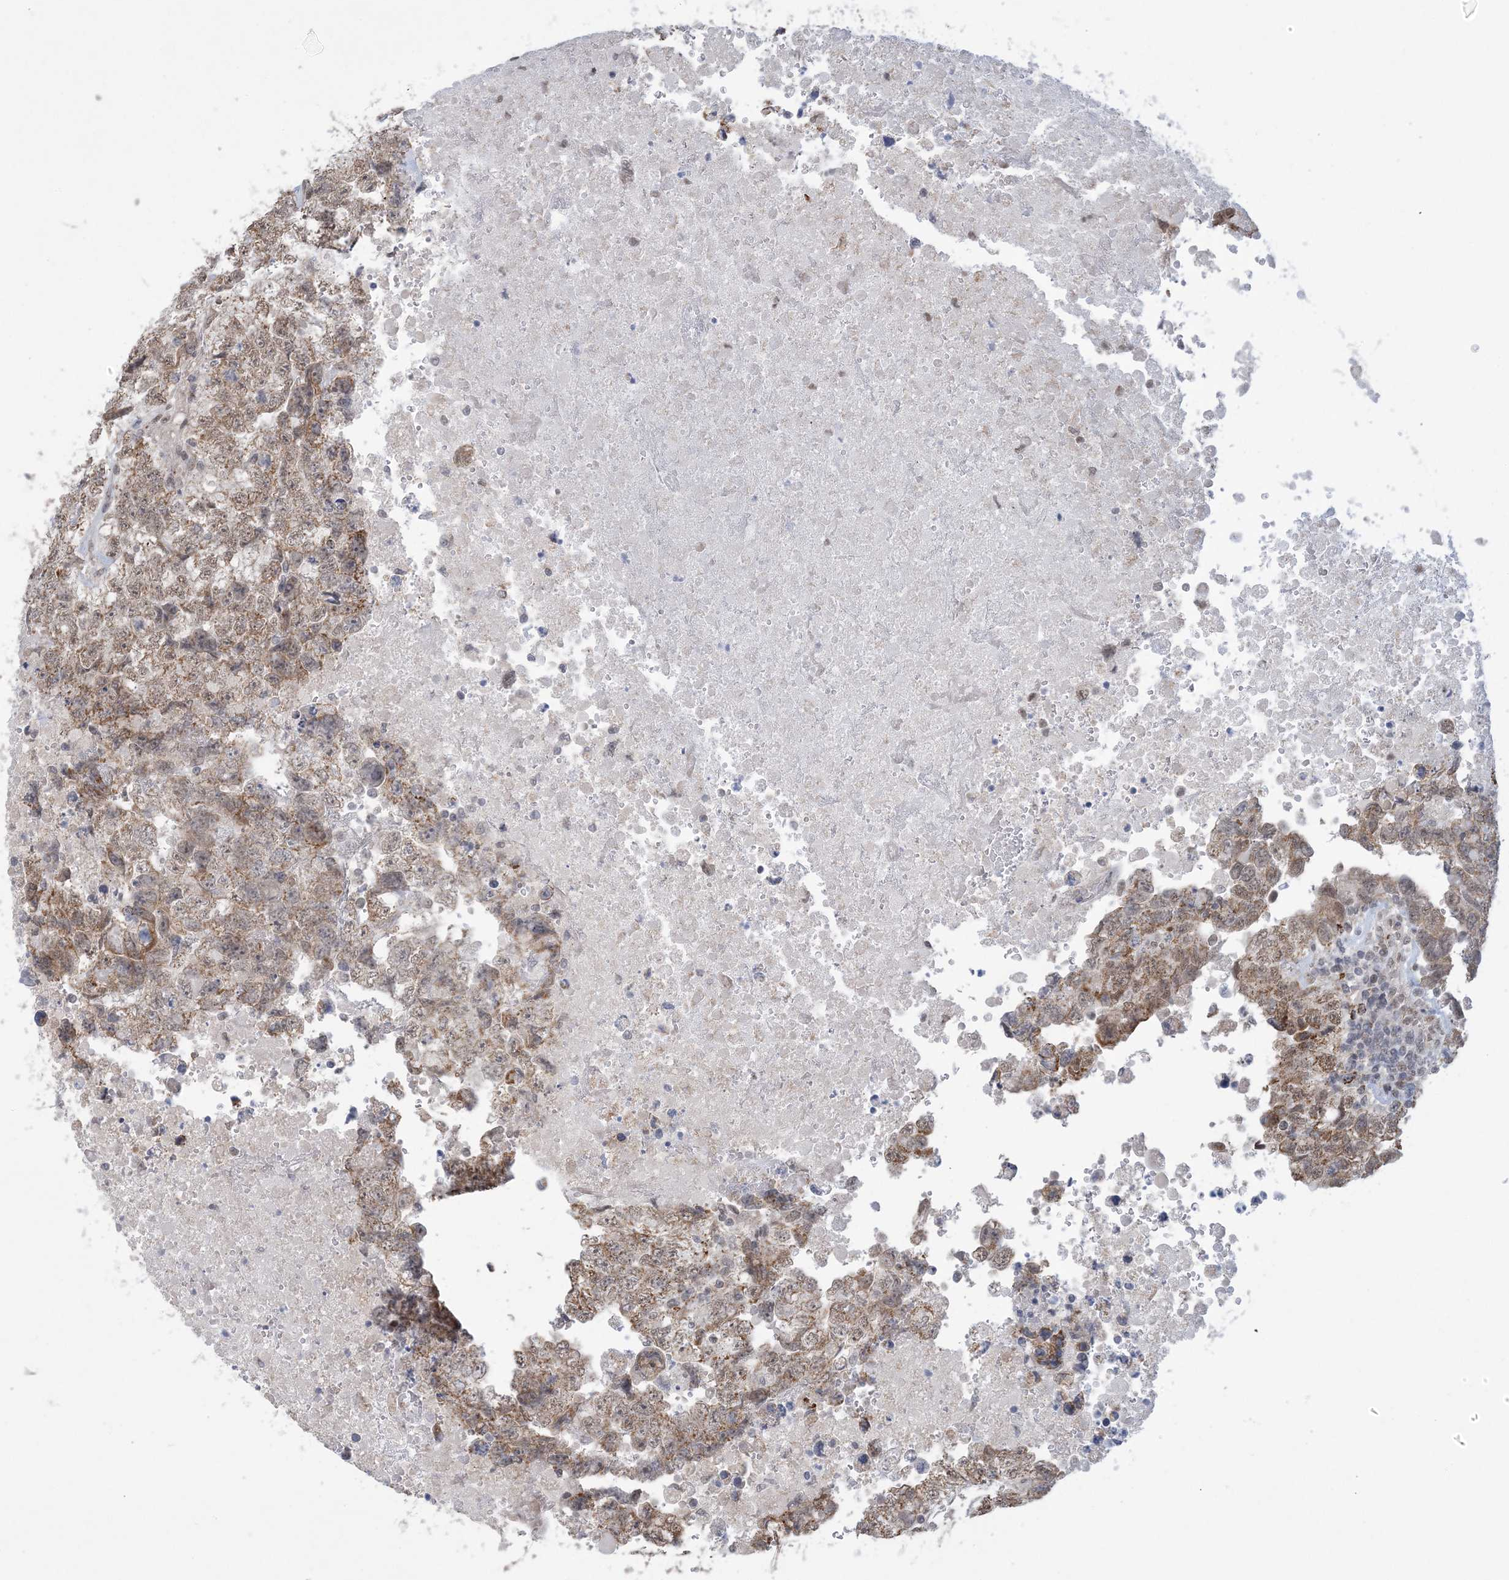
{"staining": {"intensity": "moderate", "quantity": ">75%", "location": "cytoplasmic/membranous,nuclear"}, "tissue": "testis cancer", "cell_type": "Tumor cells", "image_type": "cancer", "snomed": [{"axis": "morphology", "description": "Carcinoma, Embryonal, NOS"}, {"axis": "topography", "description": "Testis"}], "caption": "High-magnification brightfield microscopy of testis cancer stained with DAB (brown) and counterstained with hematoxylin (blue). tumor cells exhibit moderate cytoplasmic/membranous and nuclear staining is appreciated in approximately>75% of cells.", "gene": "TRMT10C", "patient": {"sex": "male", "age": 37}}